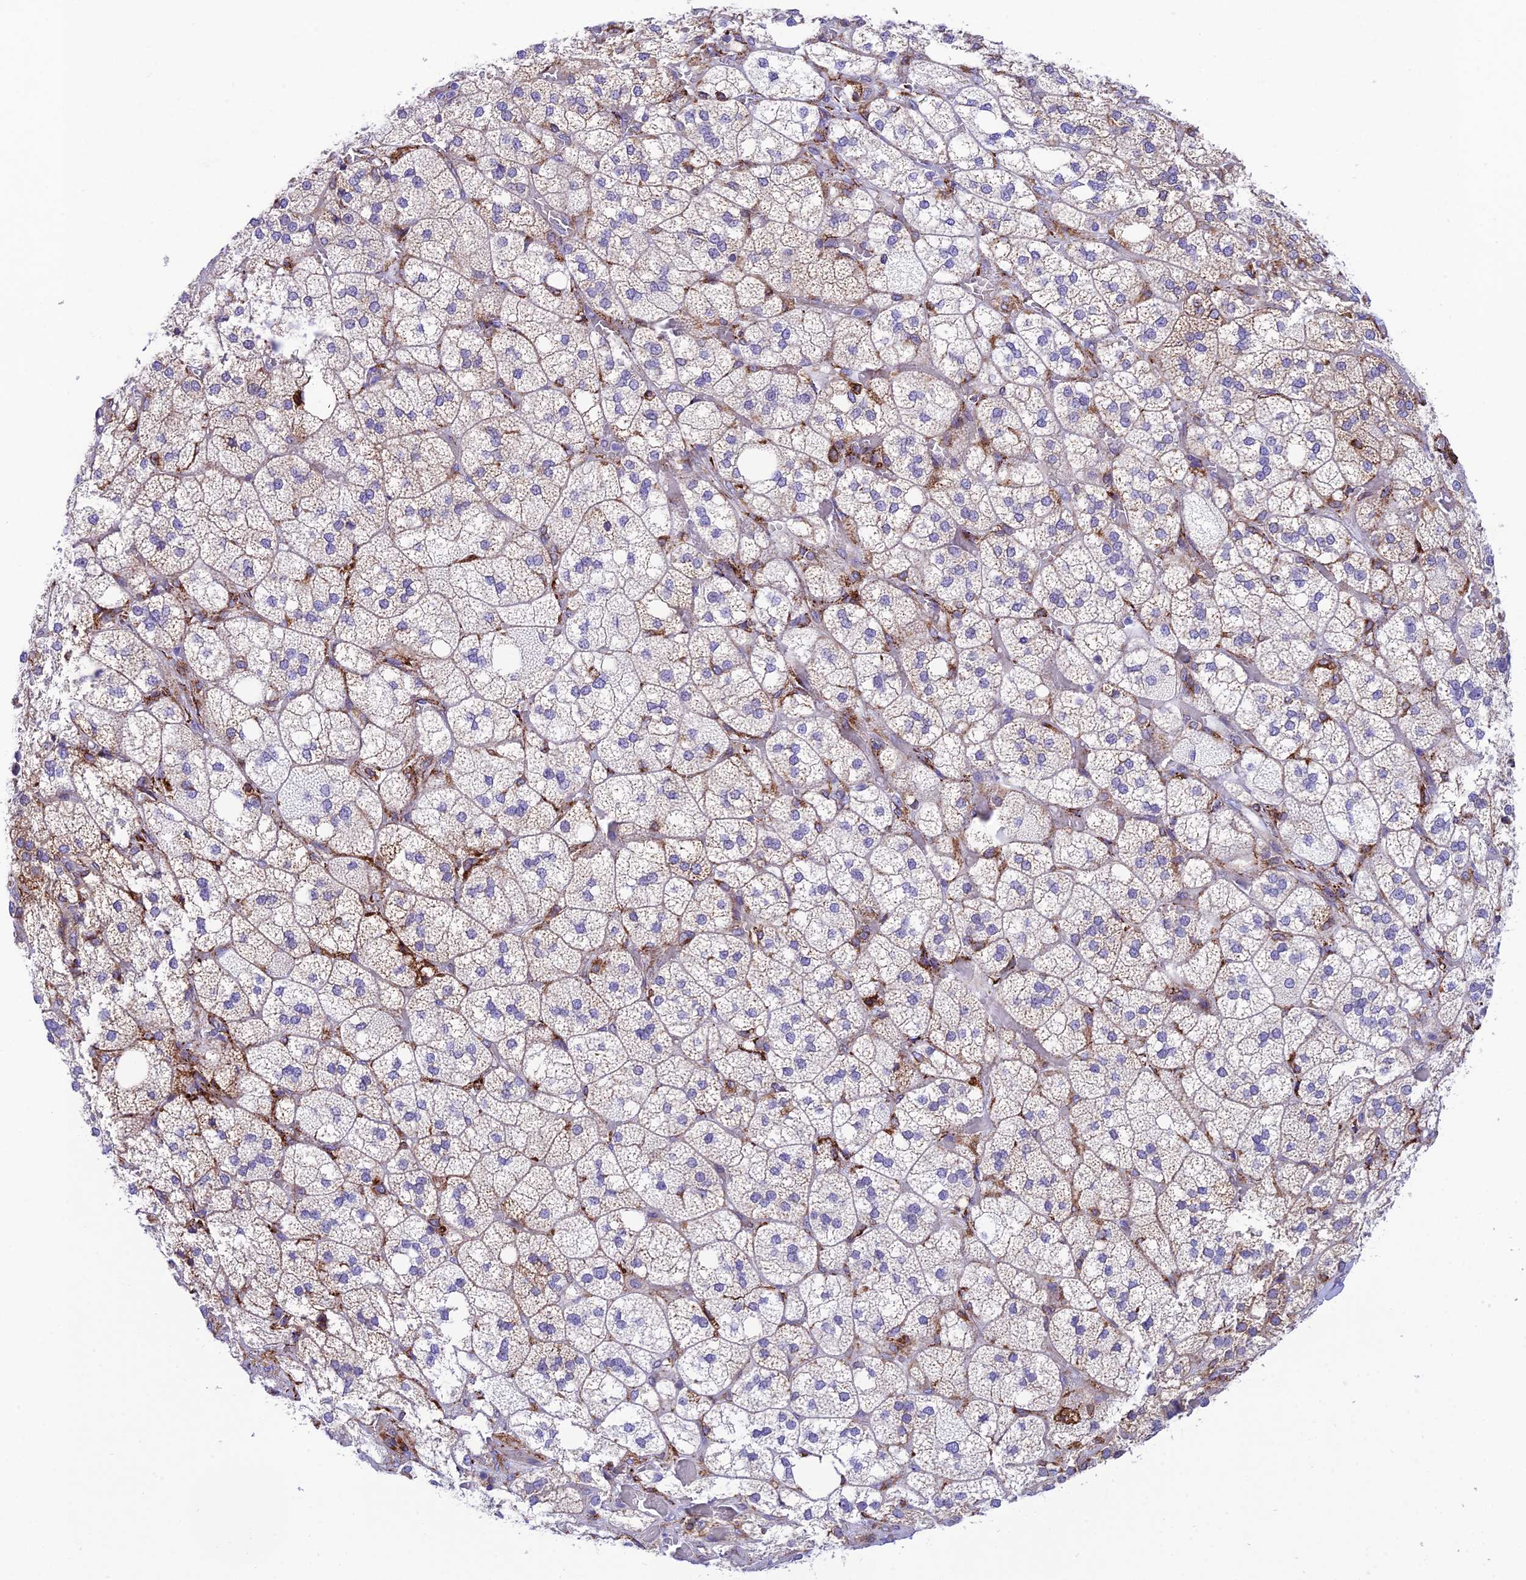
{"staining": {"intensity": "weak", "quantity": "<25%", "location": "cytoplasmic/membranous"}, "tissue": "adrenal gland", "cell_type": "Glandular cells", "image_type": "normal", "snomed": [{"axis": "morphology", "description": "Normal tissue, NOS"}, {"axis": "topography", "description": "Adrenal gland"}], "caption": "High magnification brightfield microscopy of unremarkable adrenal gland stained with DAB (3,3'-diaminobenzidine) (brown) and counterstained with hematoxylin (blue): glandular cells show no significant positivity.", "gene": "TUBGCP6", "patient": {"sex": "male", "age": 61}}